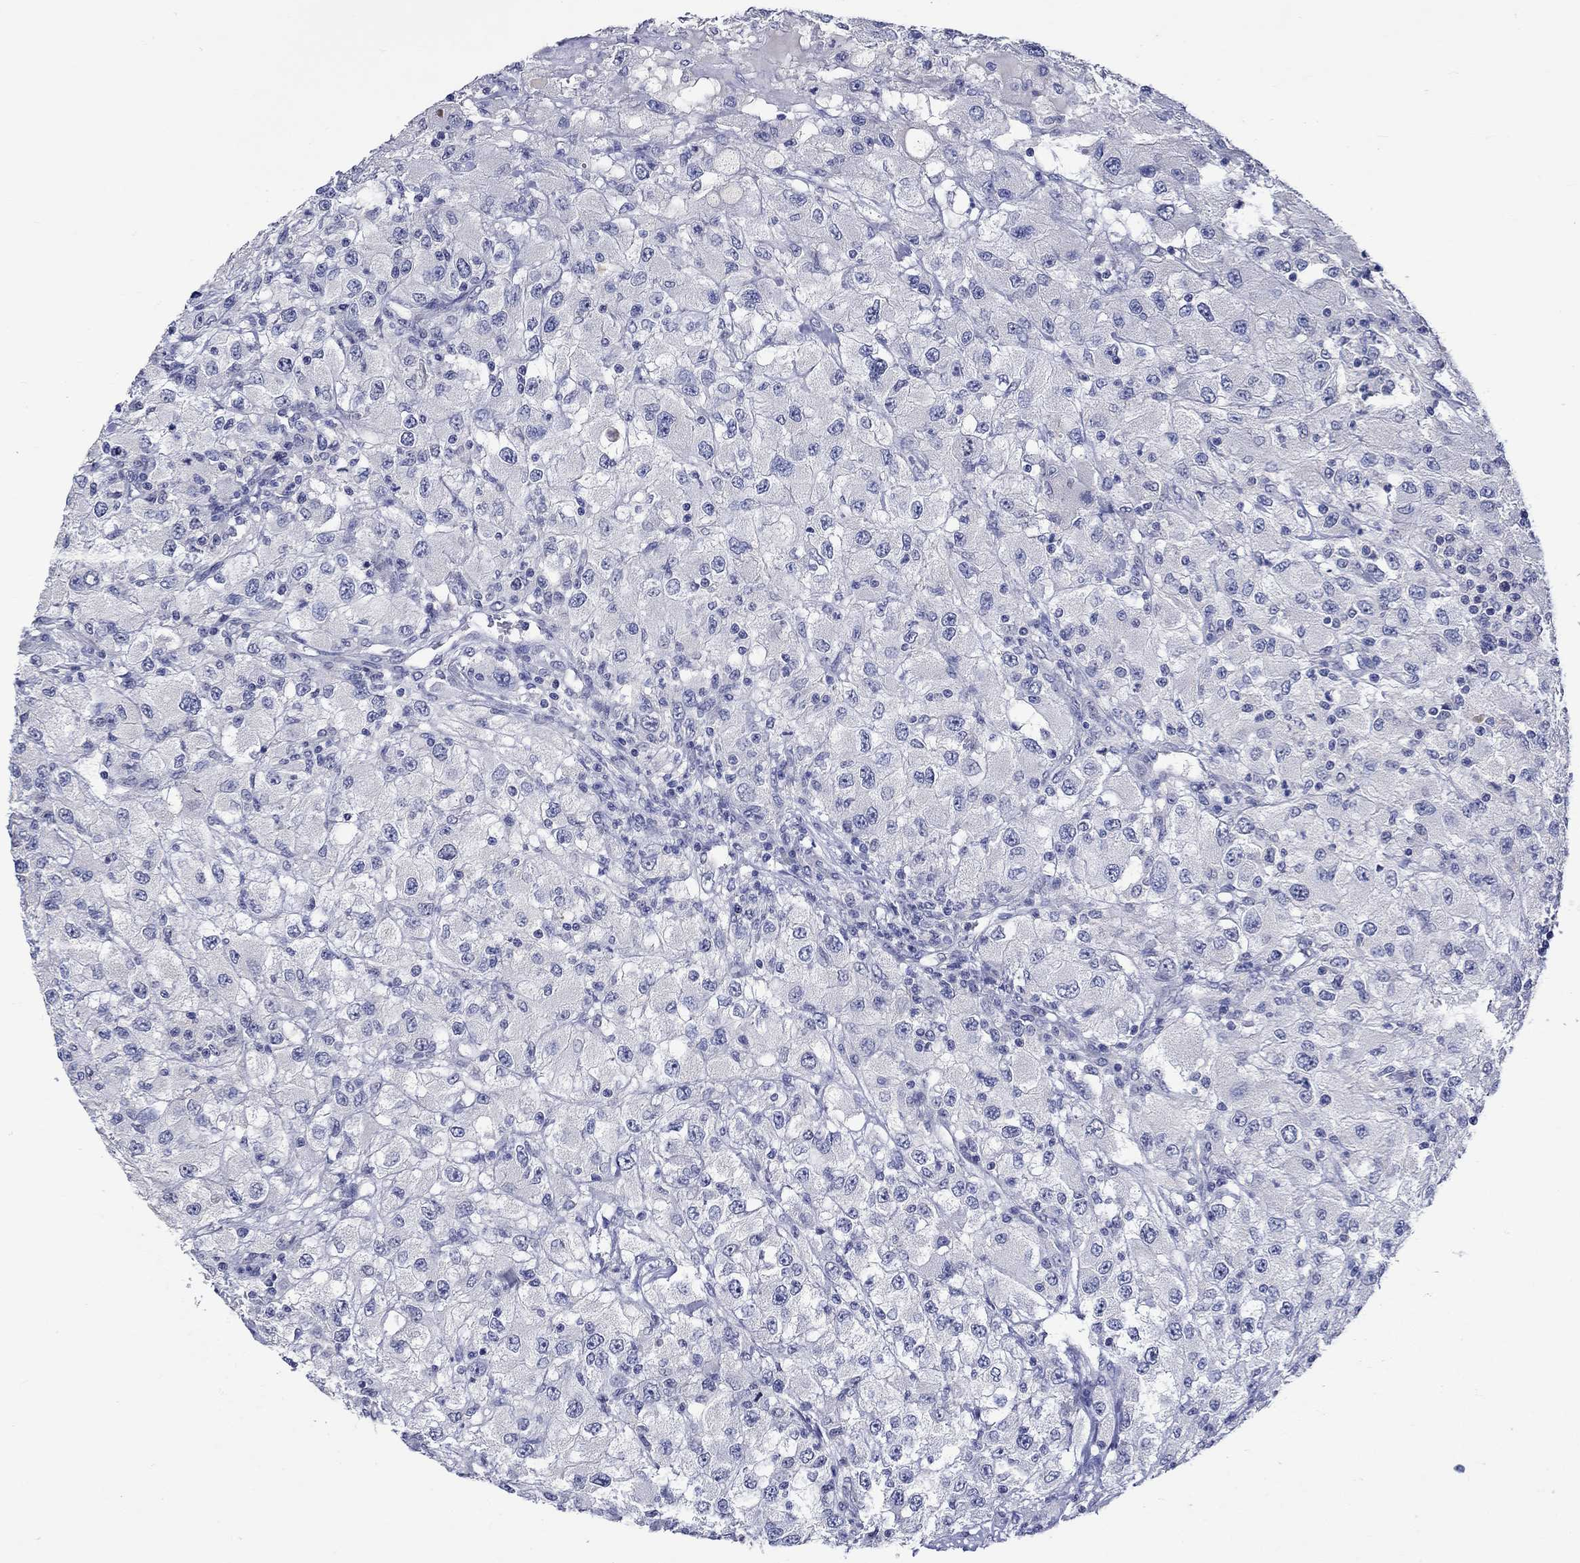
{"staining": {"intensity": "negative", "quantity": "none", "location": "none"}, "tissue": "renal cancer", "cell_type": "Tumor cells", "image_type": "cancer", "snomed": [{"axis": "morphology", "description": "Adenocarcinoma, NOS"}, {"axis": "topography", "description": "Kidney"}], "caption": "The immunohistochemistry (IHC) micrograph has no significant positivity in tumor cells of renal cancer tissue. (Stains: DAB immunohistochemistry with hematoxylin counter stain, Microscopy: brightfield microscopy at high magnification).", "gene": "DDX3Y", "patient": {"sex": "female", "age": 67}}